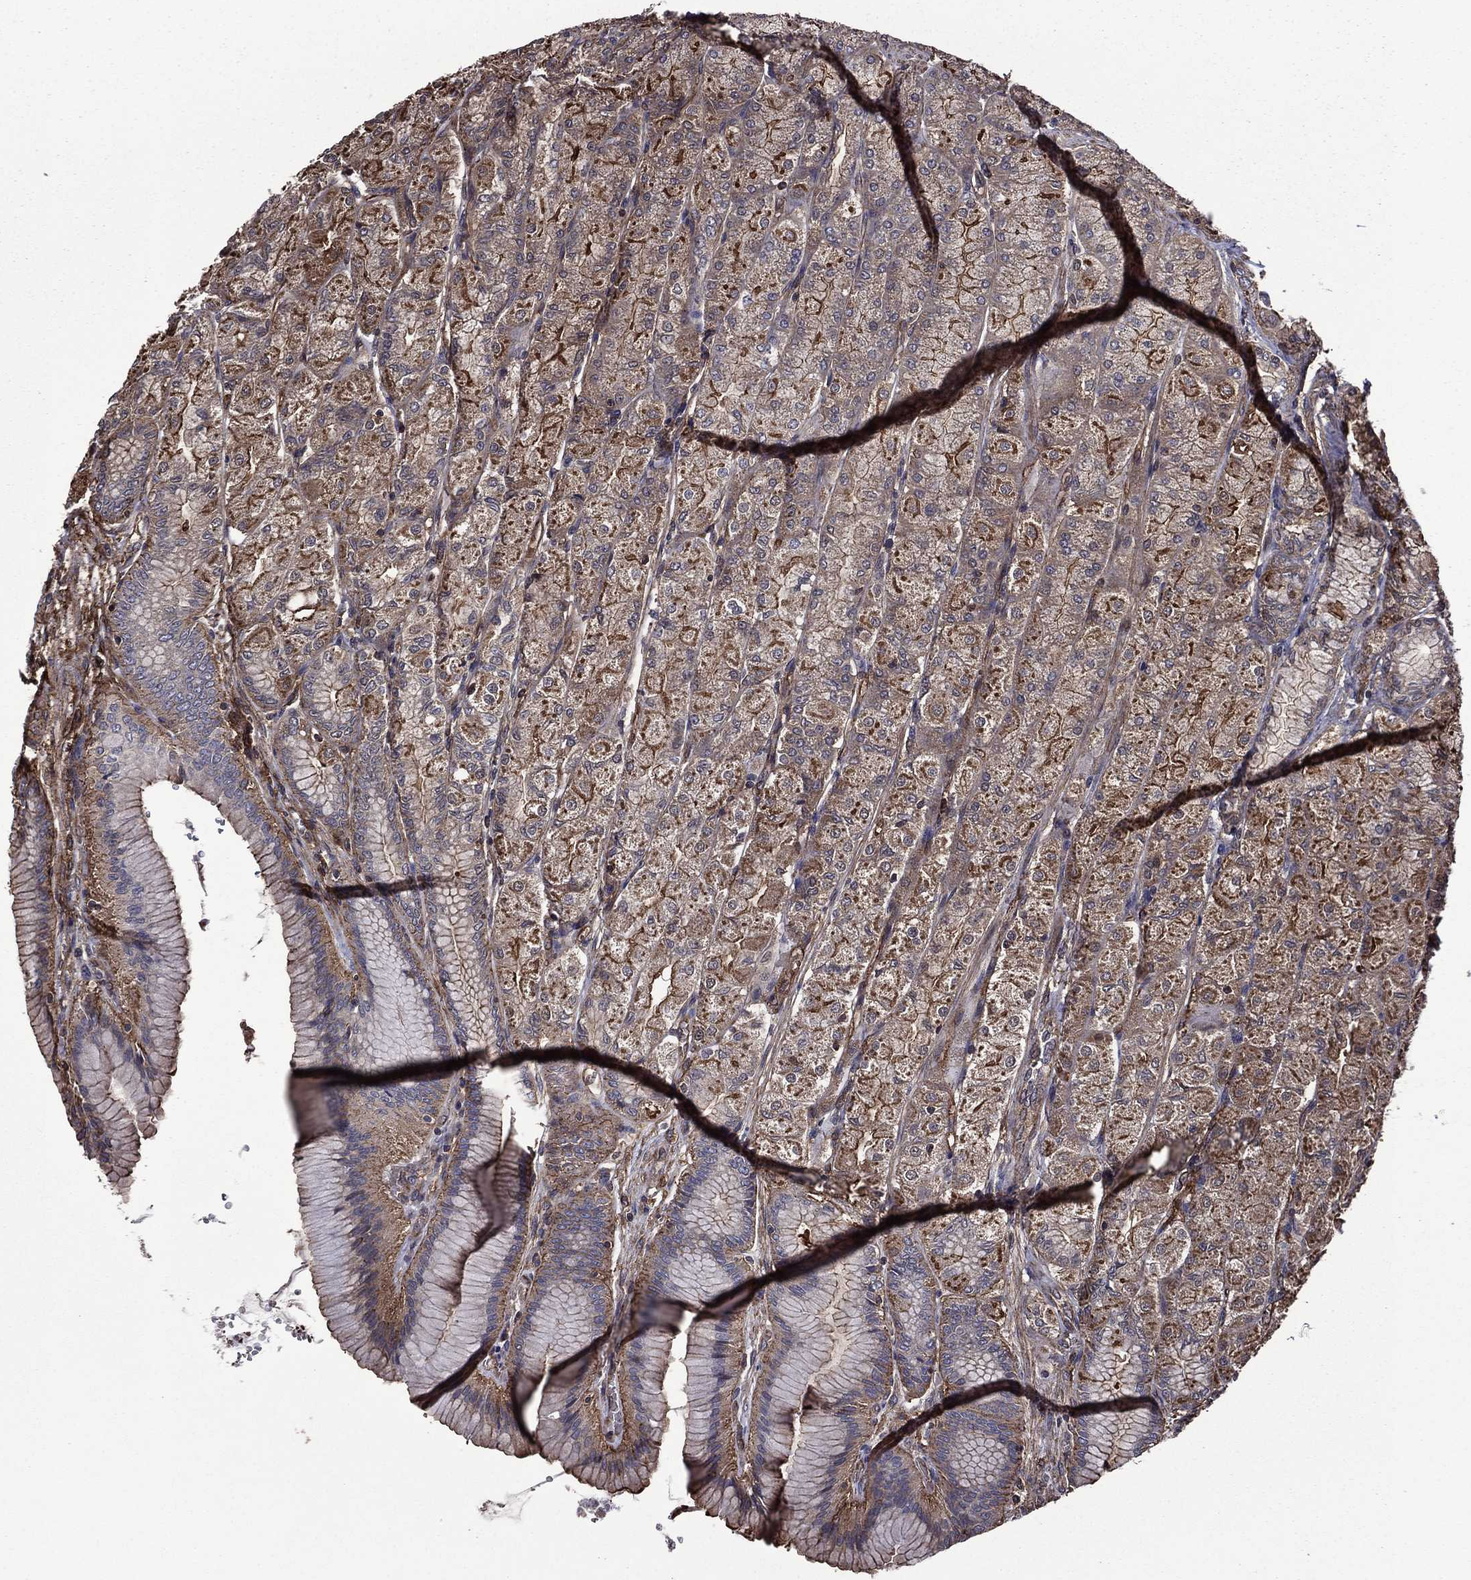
{"staining": {"intensity": "strong", "quantity": "25%-75%", "location": "cytoplasmic/membranous"}, "tissue": "stomach", "cell_type": "Glandular cells", "image_type": "normal", "snomed": [{"axis": "morphology", "description": "Normal tissue, NOS"}, {"axis": "morphology", "description": "Adenocarcinoma, NOS"}, {"axis": "morphology", "description": "Adenocarcinoma, High grade"}, {"axis": "topography", "description": "Stomach, upper"}, {"axis": "topography", "description": "Stomach"}], "caption": "The immunohistochemical stain shows strong cytoplasmic/membranous positivity in glandular cells of unremarkable stomach.", "gene": "PLPP3", "patient": {"sex": "female", "age": 65}}